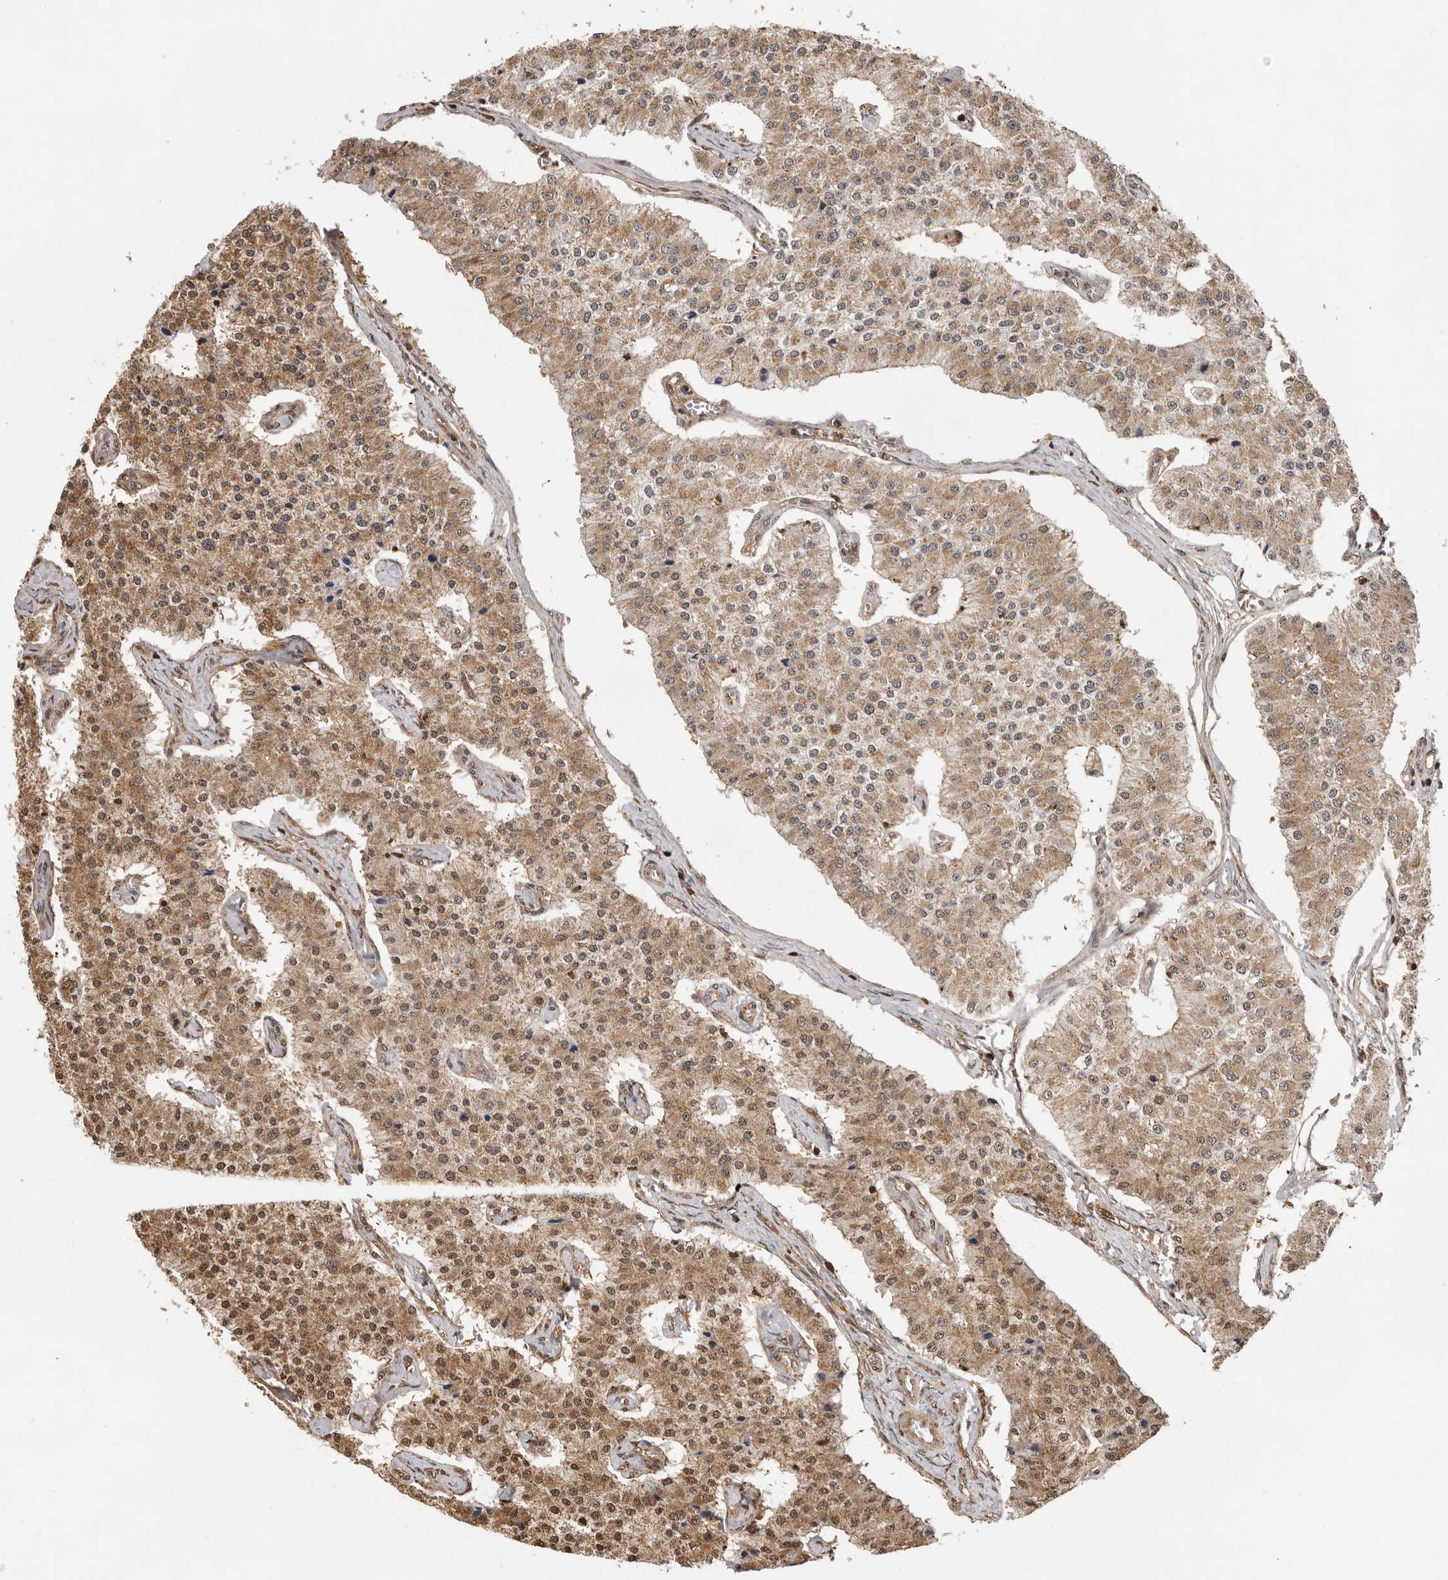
{"staining": {"intensity": "moderate", "quantity": ">75%", "location": "cytoplasmic/membranous,nuclear"}, "tissue": "carcinoid", "cell_type": "Tumor cells", "image_type": "cancer", "snomed": [{"axis": "morphology", "description": "Carcinoid, malignant, NOS"}, {"axis": "topography", "description": "Colon"}], "caption": "An immunohistochemistry (IHC) image of tumor tissue is shown. Protein staining in brown labels moderate cytoplasmic/membranous and nuclear positivity in carcinoid within tumor cells.", "gene": "RNF157", "patient": {"sex": "female", "age": 52}}